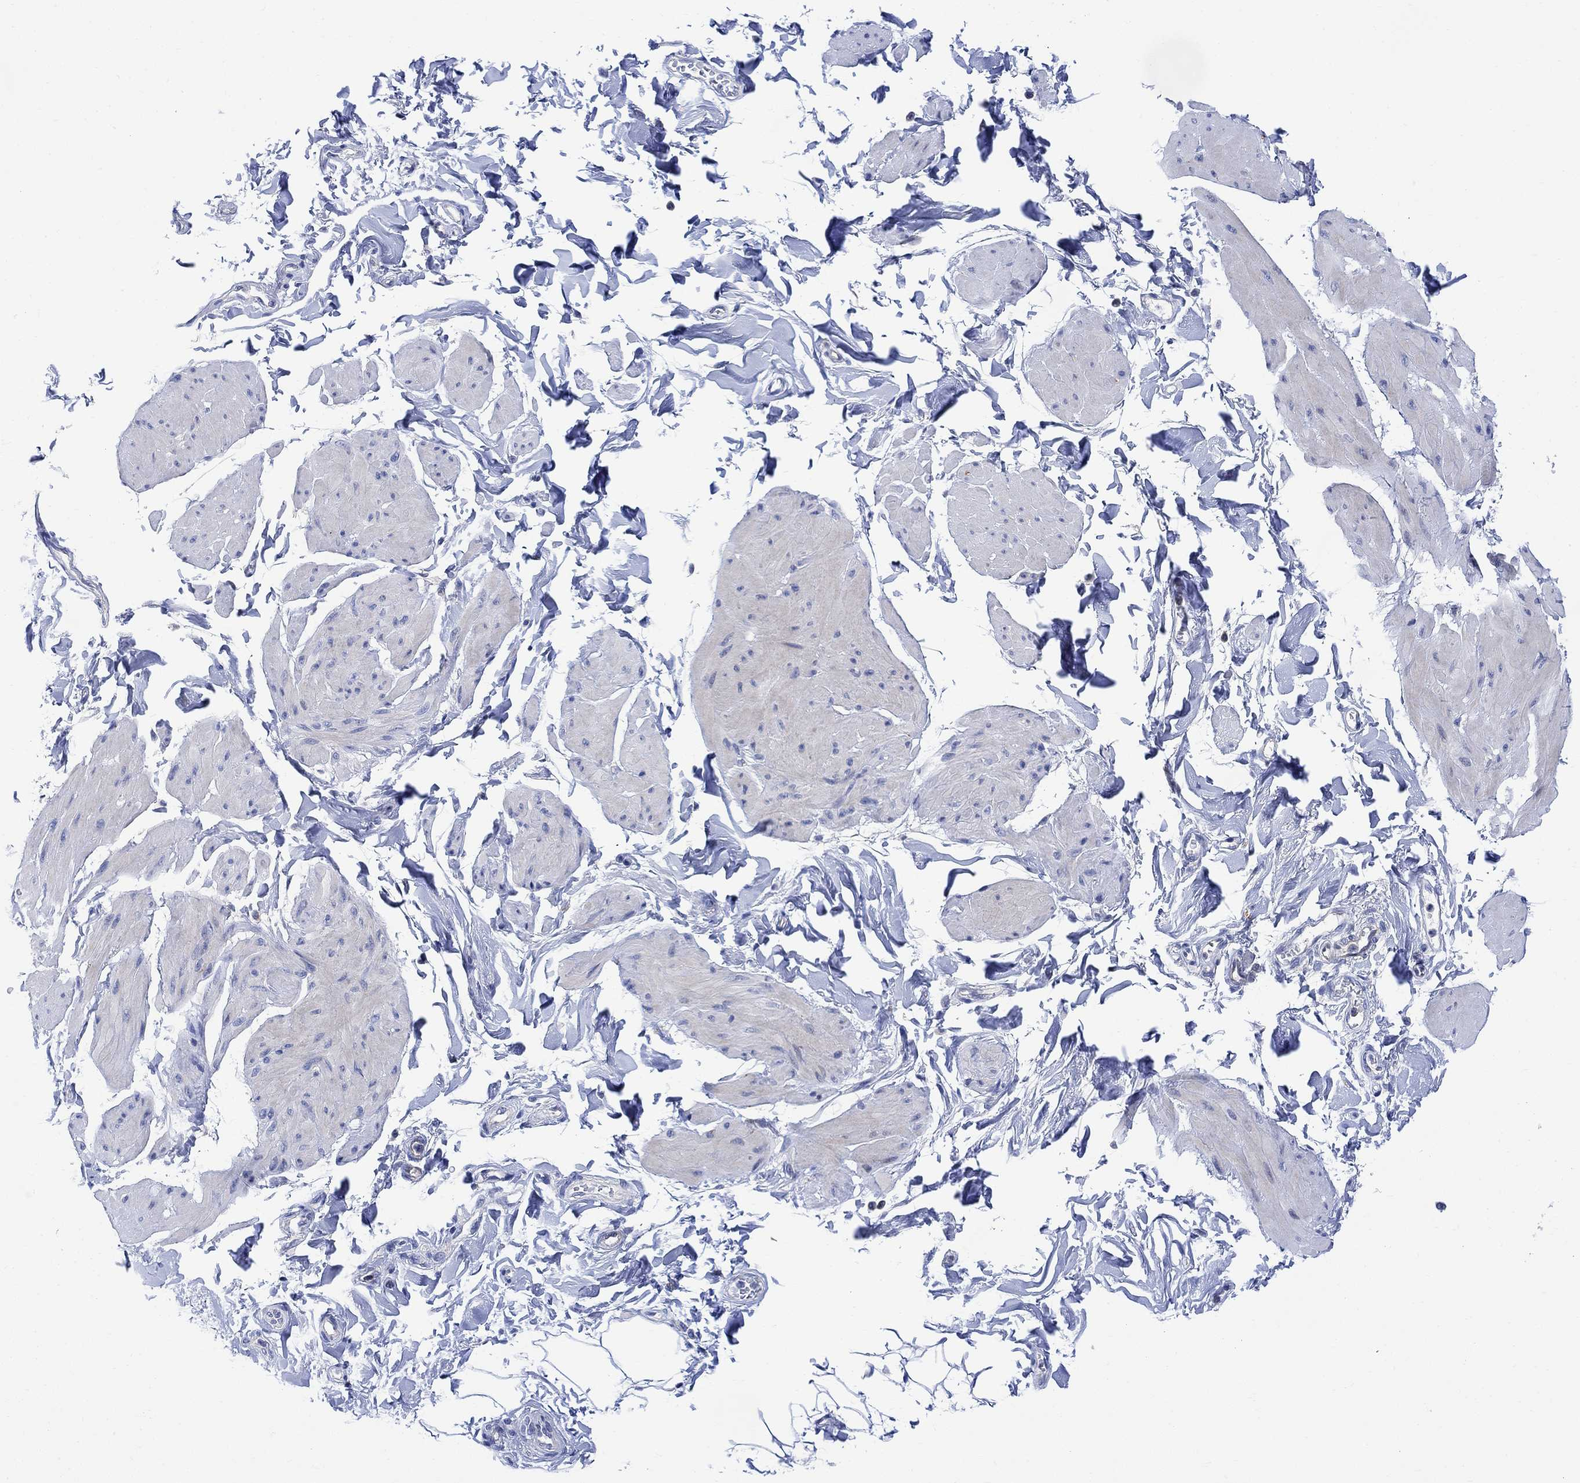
{"staining": {"intensity": "negative", "quantity": "none", "location": "none"}, "tissue": "smooth muscle", "cell_type": "Smooth muscle cells", "image_type": "normal", "snomed": [{"axis": "morphology", "description": "Normal tissue, NOS"}, {"axis": "topography", "description": "Adipose tissue"}, {"axis": "topography", "description": "Smooth muscle"}, {"axis": "topography", "description": "Peripheral nerve tissue"}], "caption": "IHC image of benign smooth muscle: smooth muscle stained with DAB exhibits no significant protein expression in smooth muscle cells. The staining is performed using DAB brown chromogen with nuclei counter-stained in using hematoxylin.", "gene": "ARSK", "patient": {"sex": "male", "age": 83}}